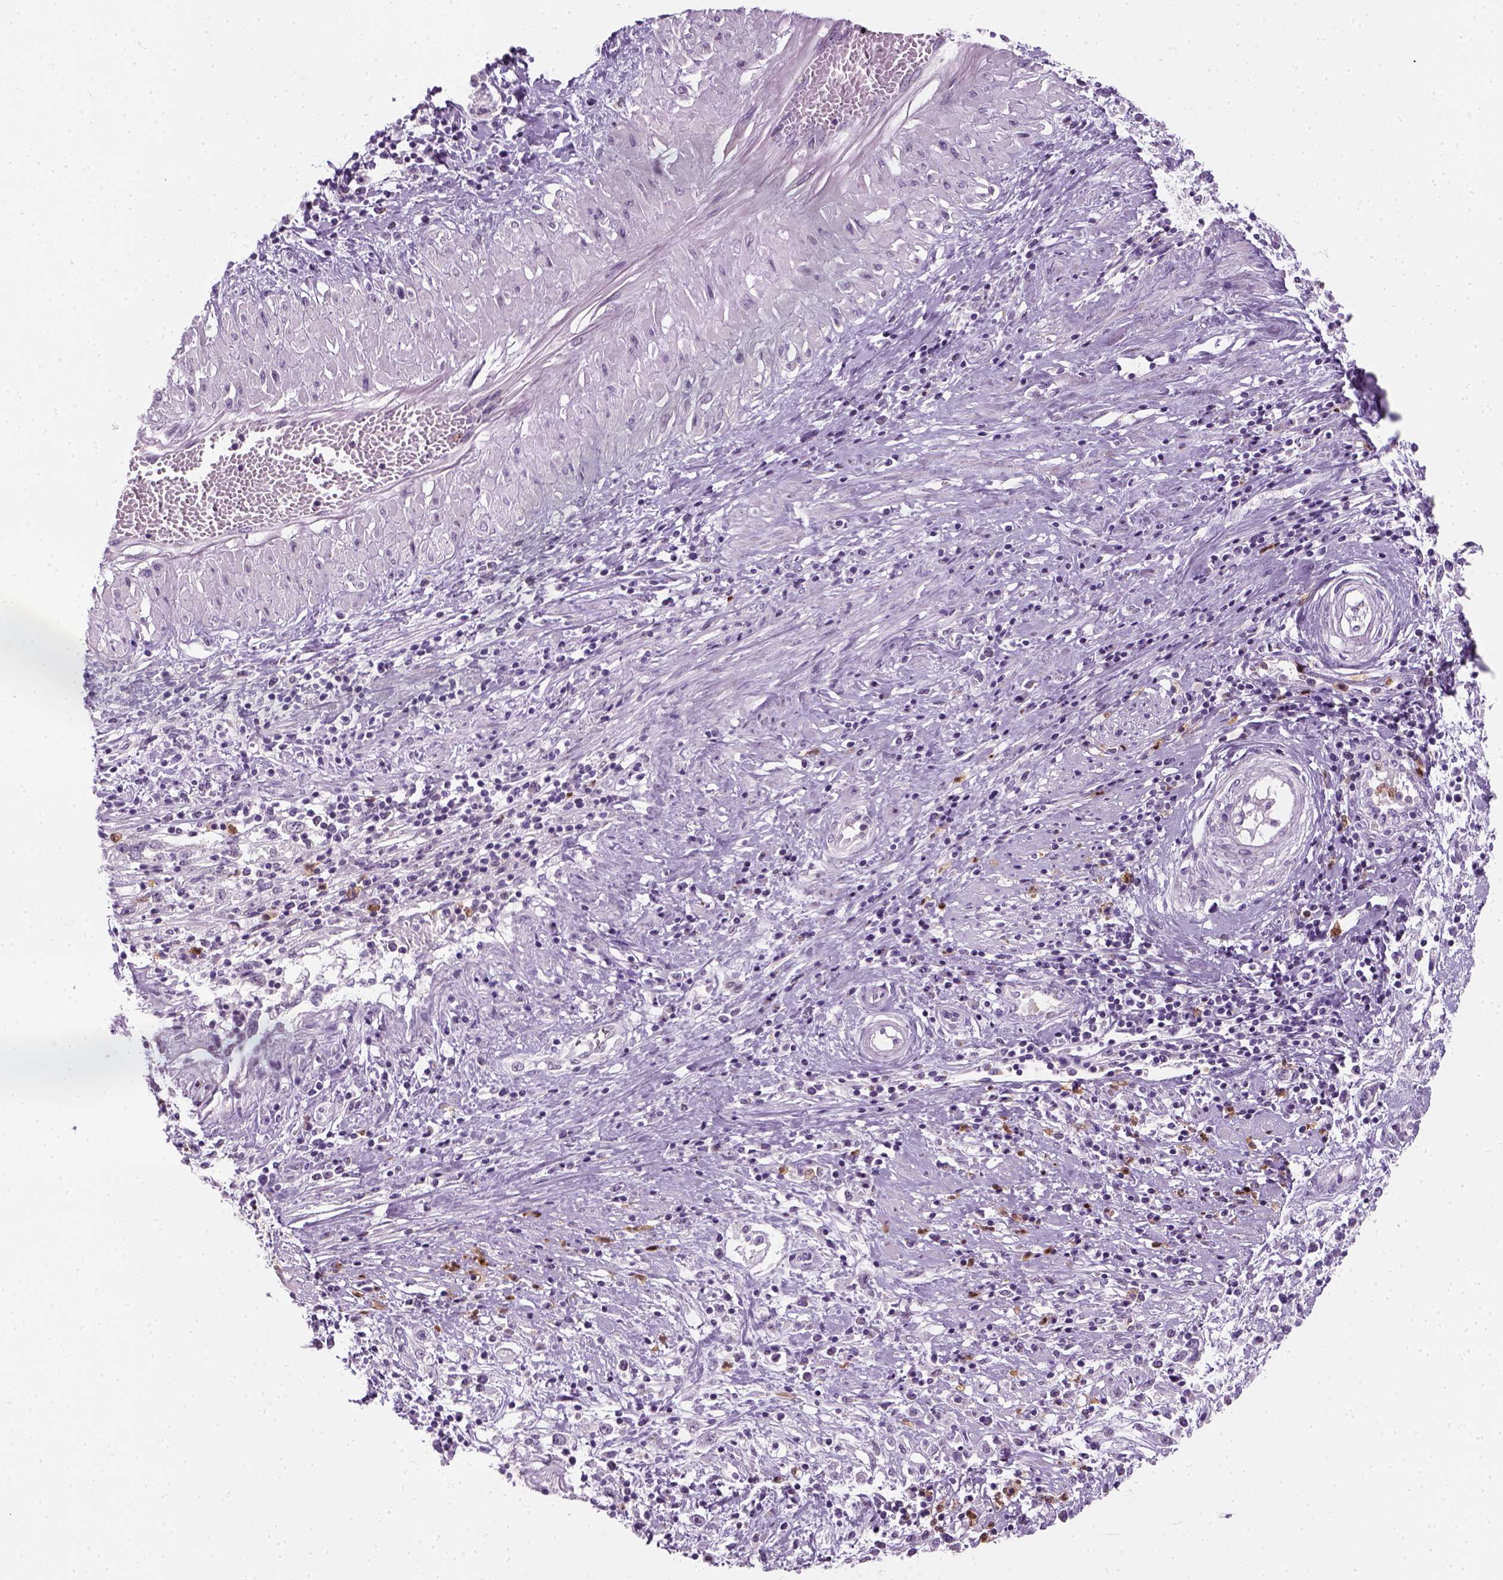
{"staining": {"intensity": "negative", "quantity": "none", "location": "none"}, "tissue": "cervical cancer", "cell_type": "Tumor cells", "image_type": "cancer", "snomed": [{"axis": "morphology", "description": "Adenocarcinoma, NOS"}, {"axis": "topography", "description": "Cervix"}], "caption": "Immunohistochemistry (IHC) of cervical cancer (adenocarcinoma) exhibits no expression in tumor cells.", "gene": "IL4", "patient": {"sex": "female", "age": 40}}